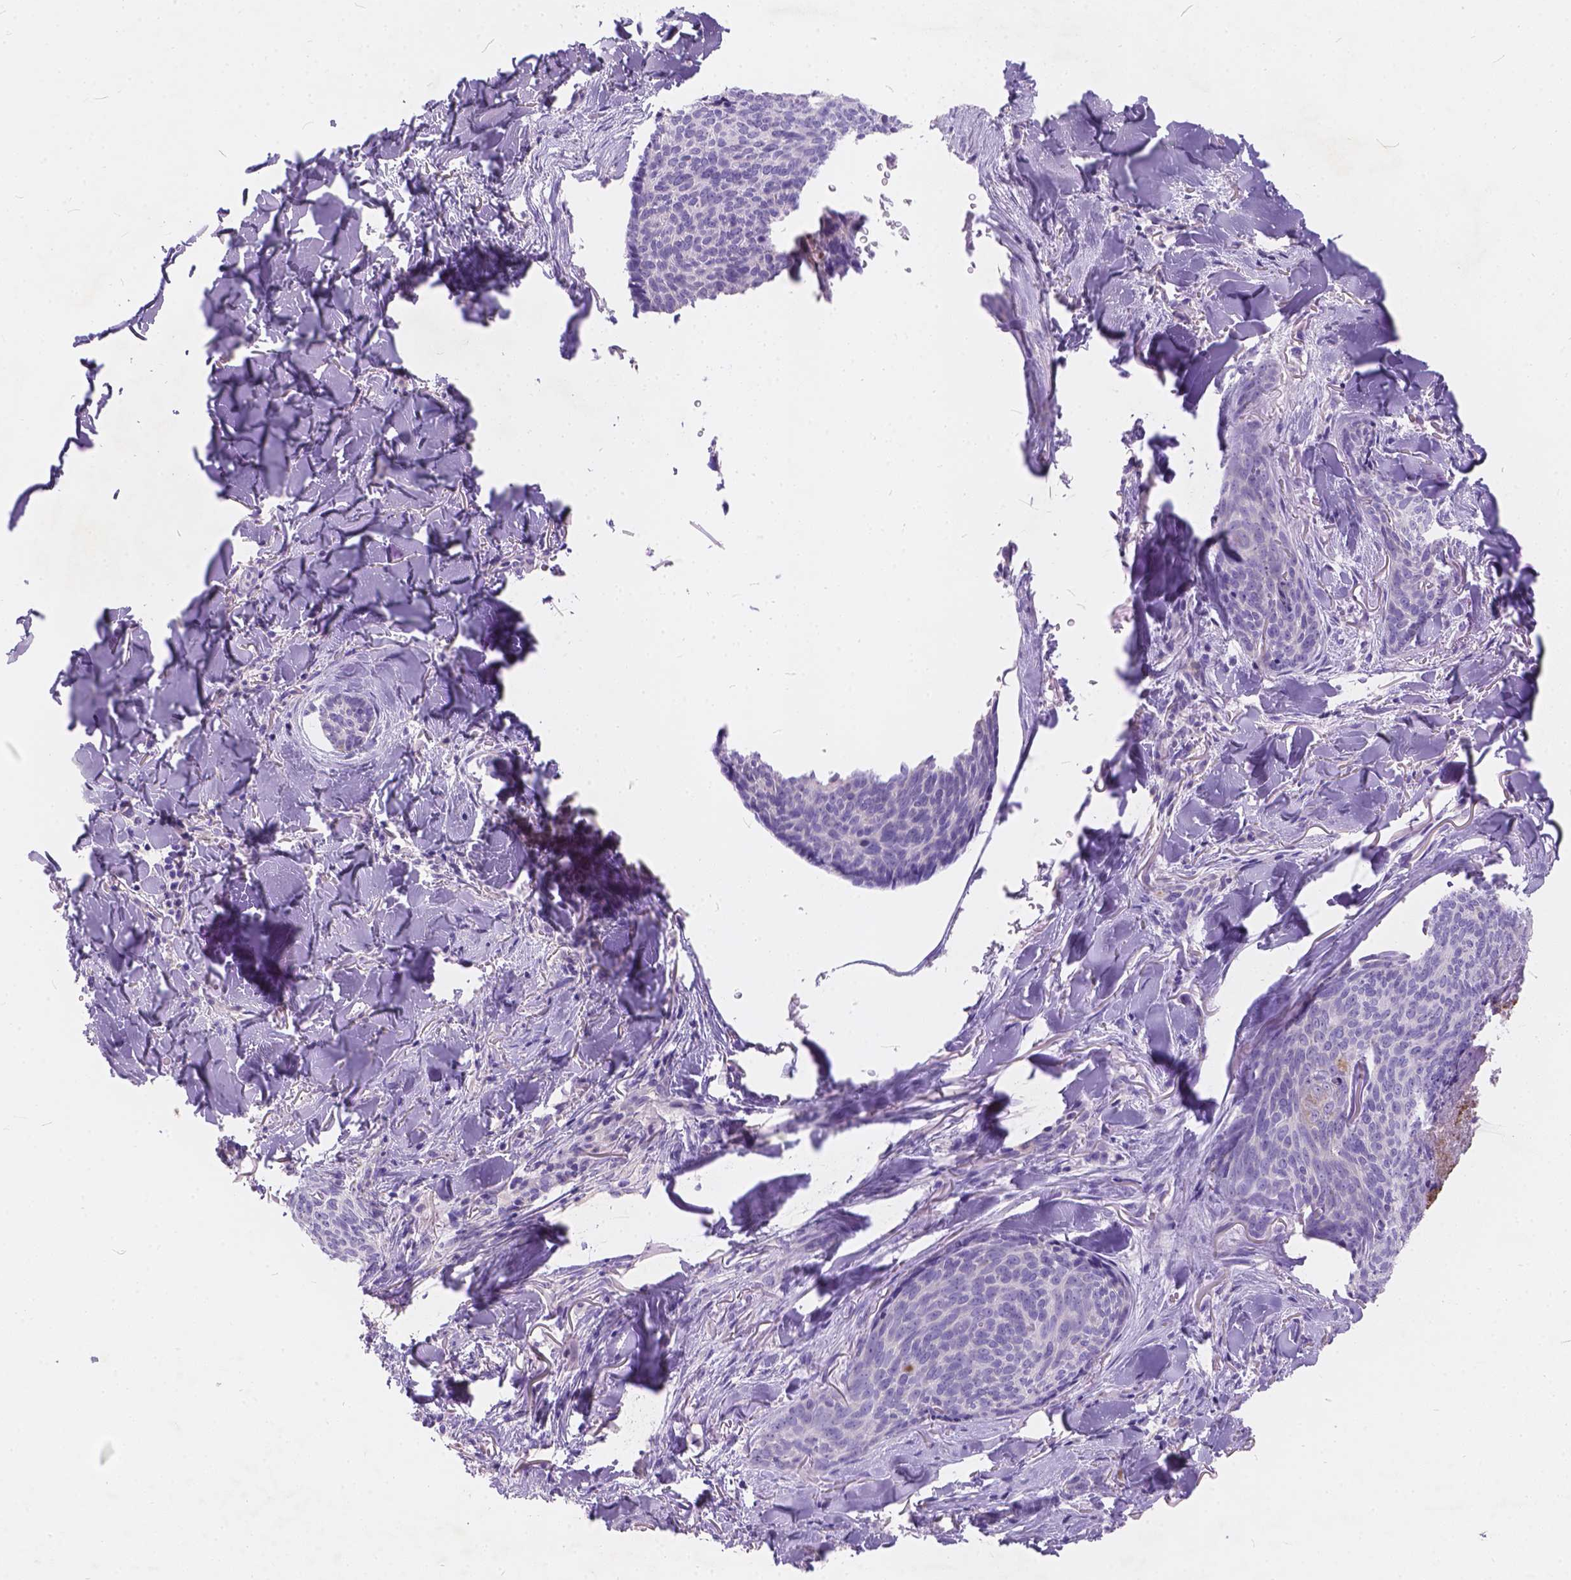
{"staining": {"intensity": "negative", "quantity": "none", "location": "none"}, "tissue": "skin cancer", "cell_type": "Tumor cells", "image_type": "cancer", "snomed": [{"axis": "morphology", "description": "Basal cell carcinoma"}, {"axis": "topography", "description": "Skin"}], "caption": "IHC histopathology image of neoplastic tissue: skin basal cell carcinoma stained with DAB (3,3'-diaminobenzidine) exhibits no significant protein positivity in tumor cells.", "gene": "PEX11G", "patient": {"sex": "female", "age": 82}}